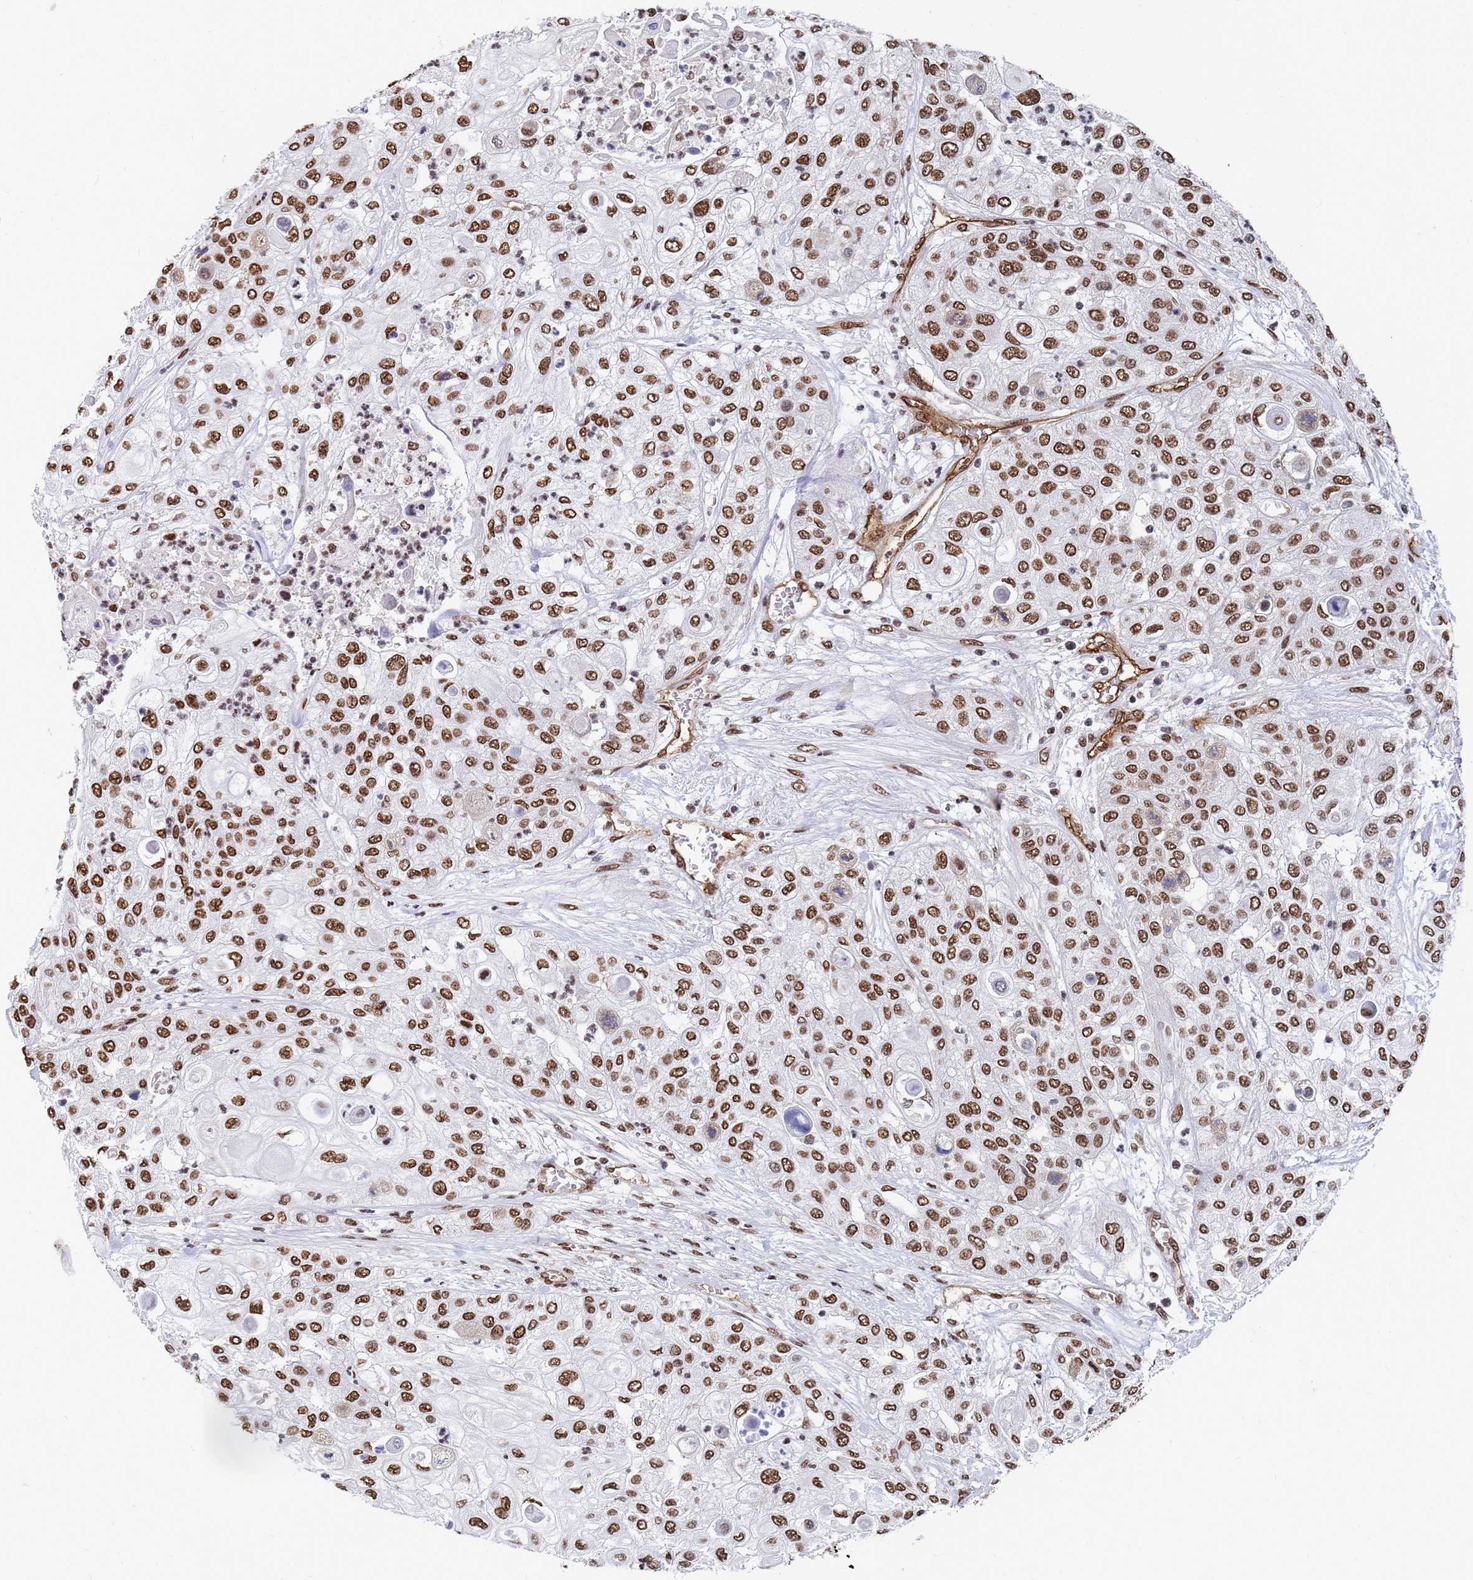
{"staining": {"intensity": "moderate", "quantity": ">75%", "location": "nuclear"}, "tissue": "urothelial cancer", "cell_type": "Tumor cells", "image_type": "cancer", "snomed": [{"axis": "morphology", "description": "Urothelial carcinoma, High grade"}, {"axis": "topography", "description": "Urinary bladder"}], "caption": "An image of human urothelial cancer stained for a protein displays moderate nuclear brown staining in tumor cells. Ihc stains the protein in brown and the nuclei are stained blue.", "gene": "RAVER2", "patient": {"sex": "female", "age": 79}}